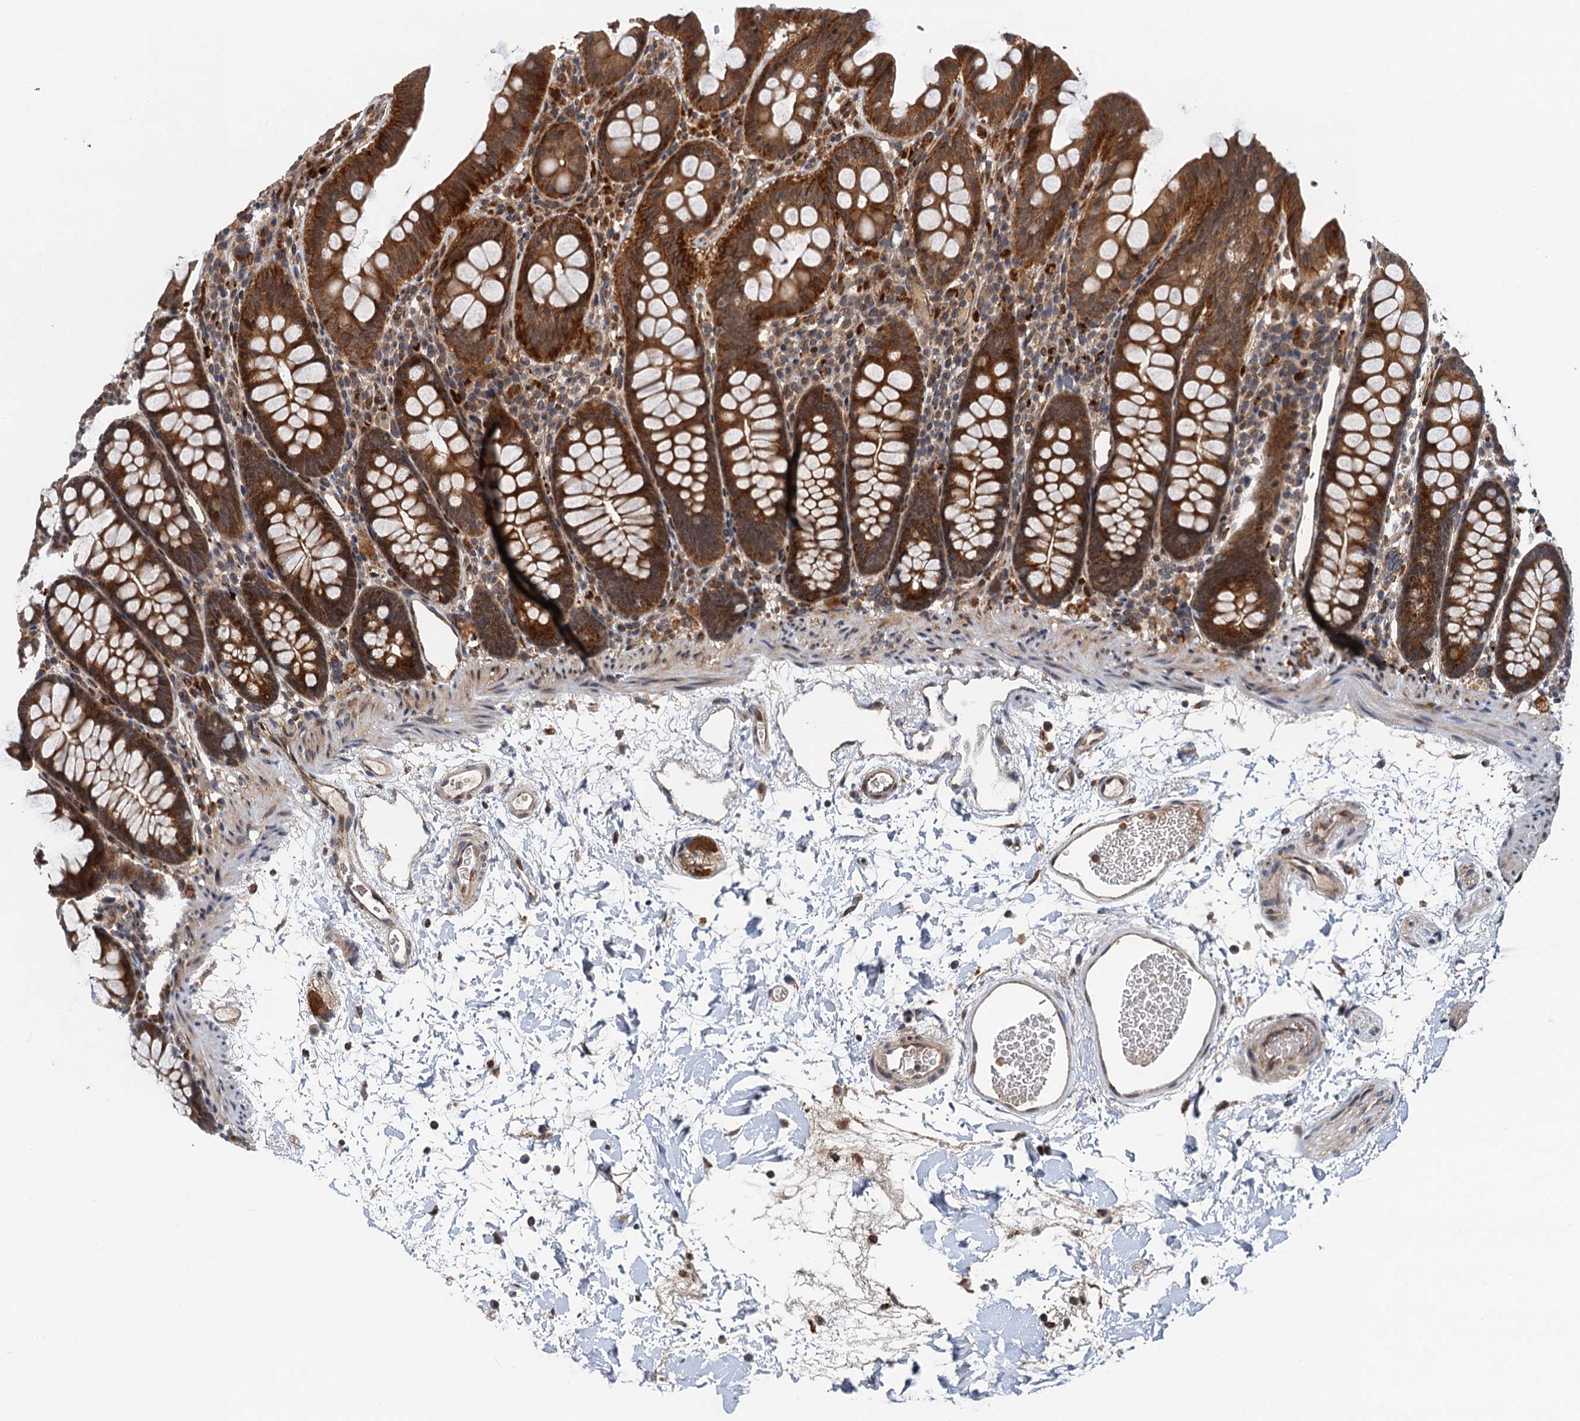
{"staining": {"intensity": "moderate", "quantity": ">75%", "location": "cytoplasmic/membranous"}, "tissue": "colon", "cell_type": "Endothelial cells", "image_type": "normal", "snomed": [{"axis": "morphology", "description": "Normal tissue, NOS"}, {"axis": "topography", "description": "Colon"}], "caption": "A high-resolution micrograph shows IHC staining of unremarkable colon, which reveals moderate cytoplasmic/membranous expression in approximately >75% of endothelial cells.", "gene": "NLRP10", "patient": {"sex": "male", "age": 75}}